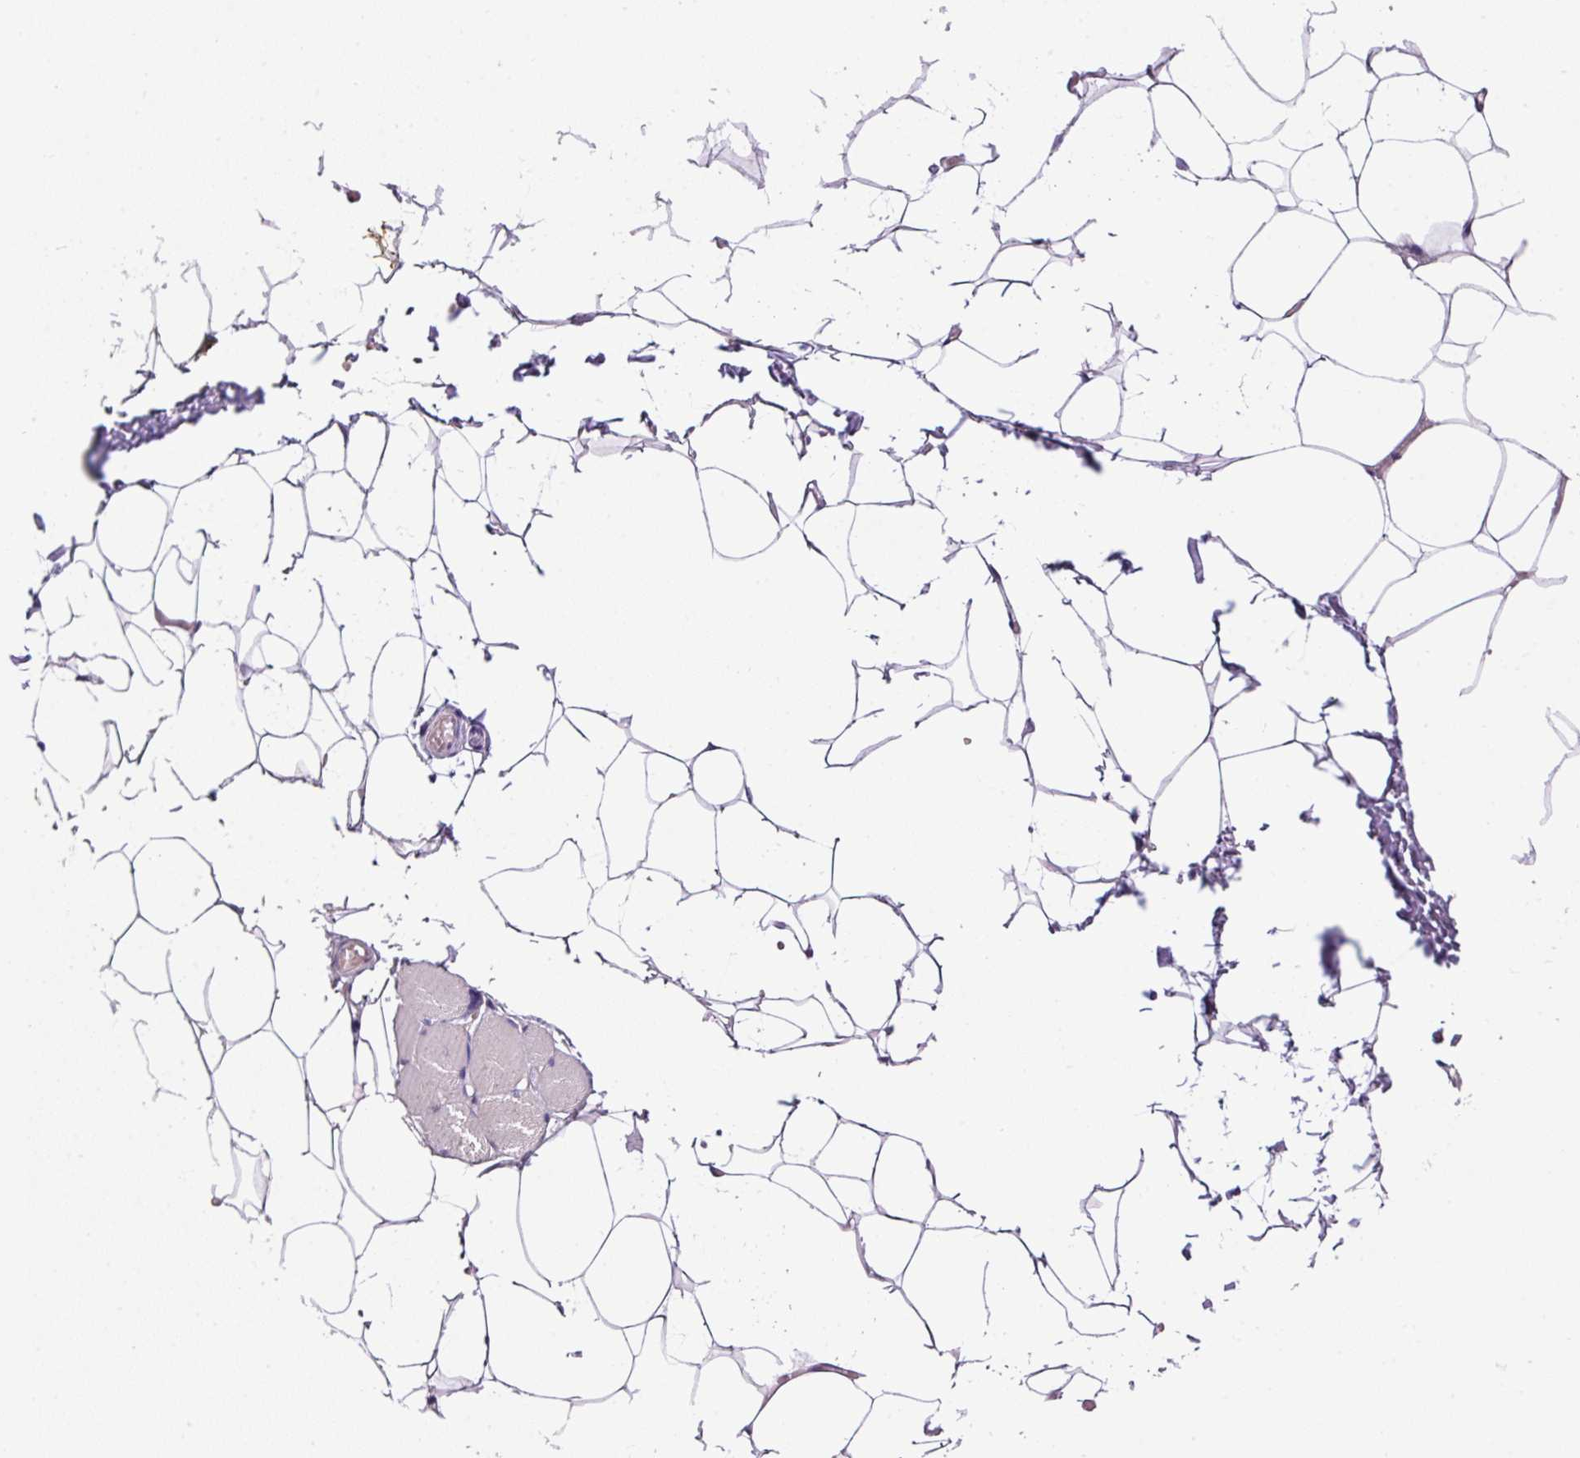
{"staining": {"intensity": "negative", "quantity": "none", "location": "none"}, "tissue": "adipose tissue", "cell_type": "Adipocytes", "image_type": "normal", "snomed": [{"axis": "morphology", "description": "Normal tissue, NOS"}, {"axis": "topography", "description": "Skin"}, {"axis": "topography", "description": "Peripheral nerve tissue"}], "caption": "Immunohistochemical staining of unremarkable adipose tissue demonstrates no significant expression in adipocytes.", "gene": "ZNF547", "patient": {"sex": "female", "age": 56}}